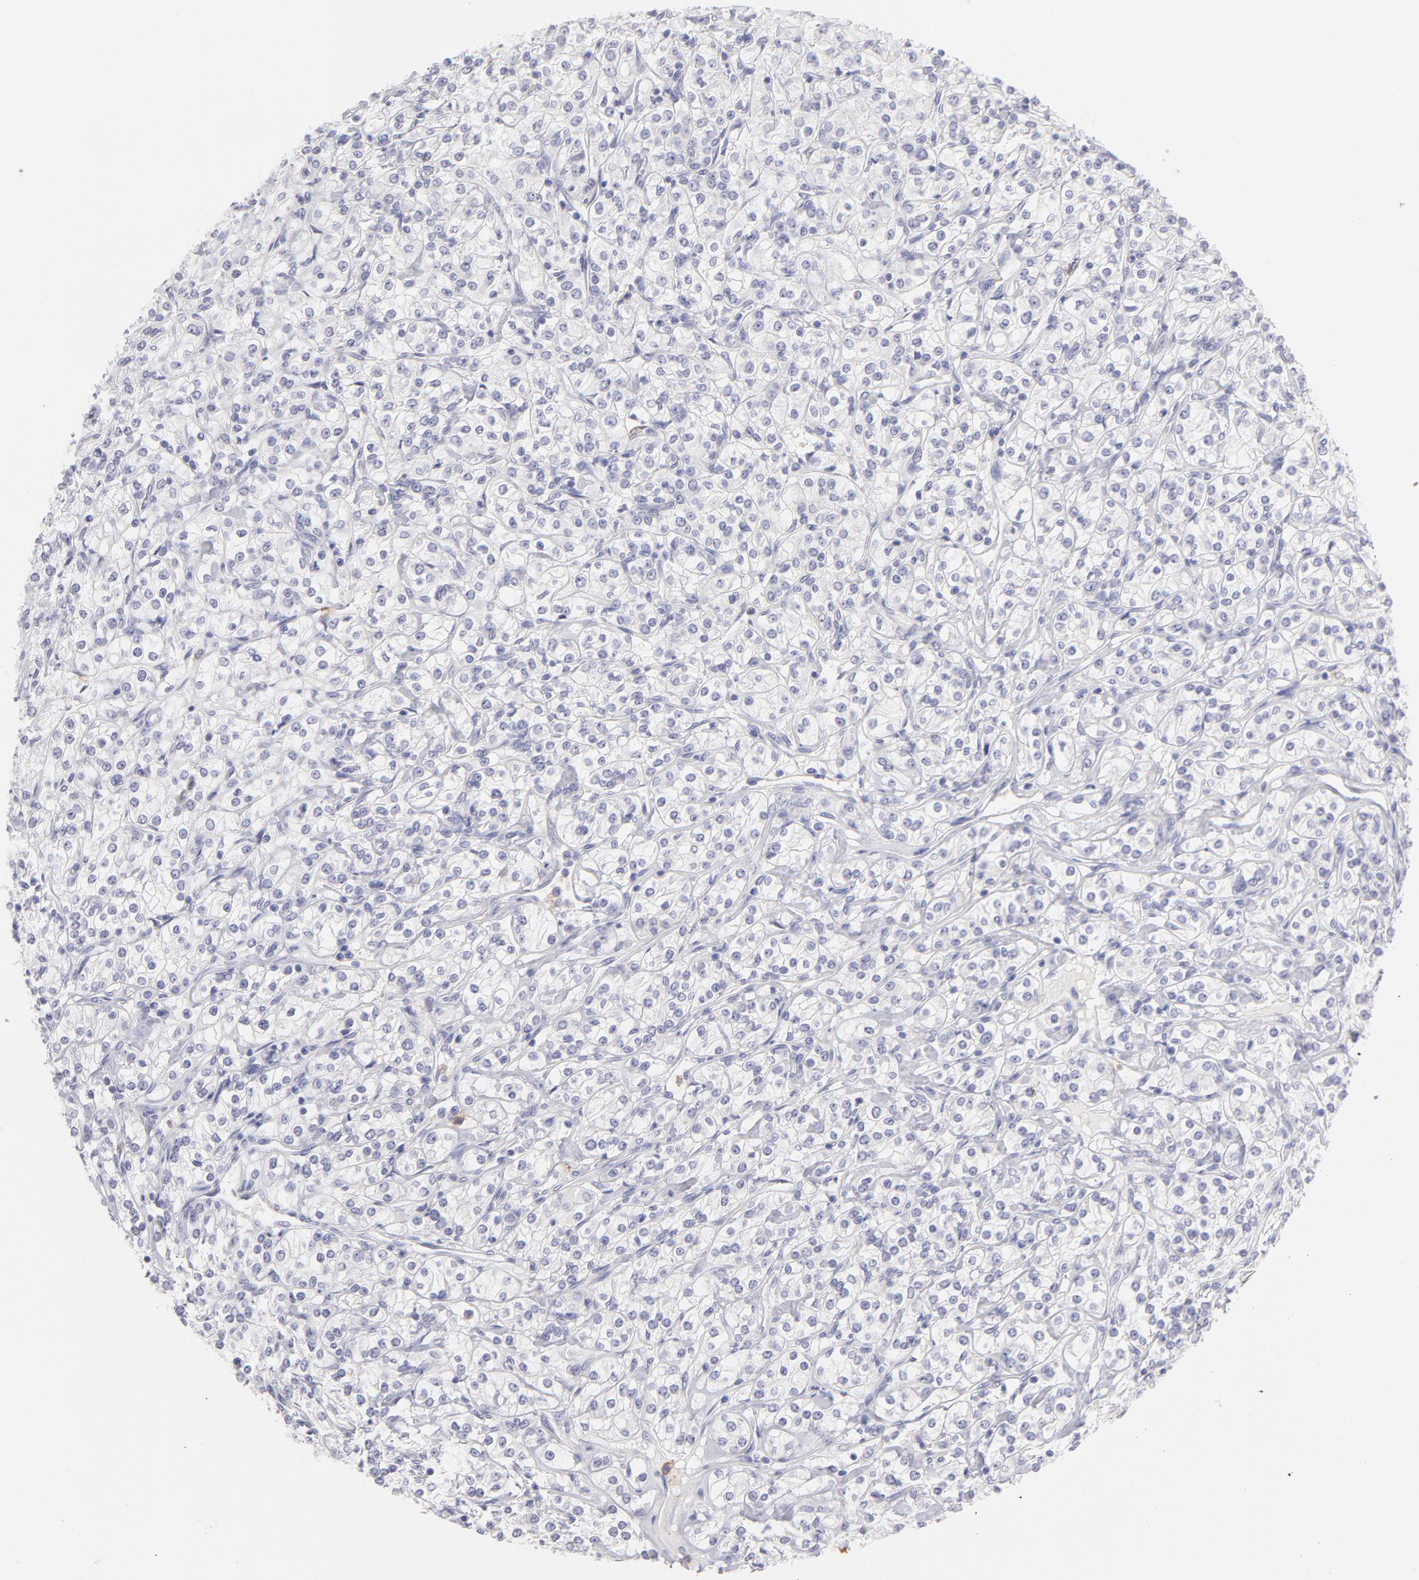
{"staining": {"intensity": "negative", "quantity": "none", "location": "none"}, "tissue": "renal cancer", "cell_type": "Tumor cells", "image_type": "cancer", "snomed": [{"axis": "morphology", "description": "Adenocarcinoma, NOS"}, {"axis": "topography", "description": "Kidney"}], "caption": "Renal adenocarcinoma was stained to show a protein in brown. There is no significant staining in tumor cells.", "gene": "LTB4R", "patient": {"sex": "male", "age": 77}}